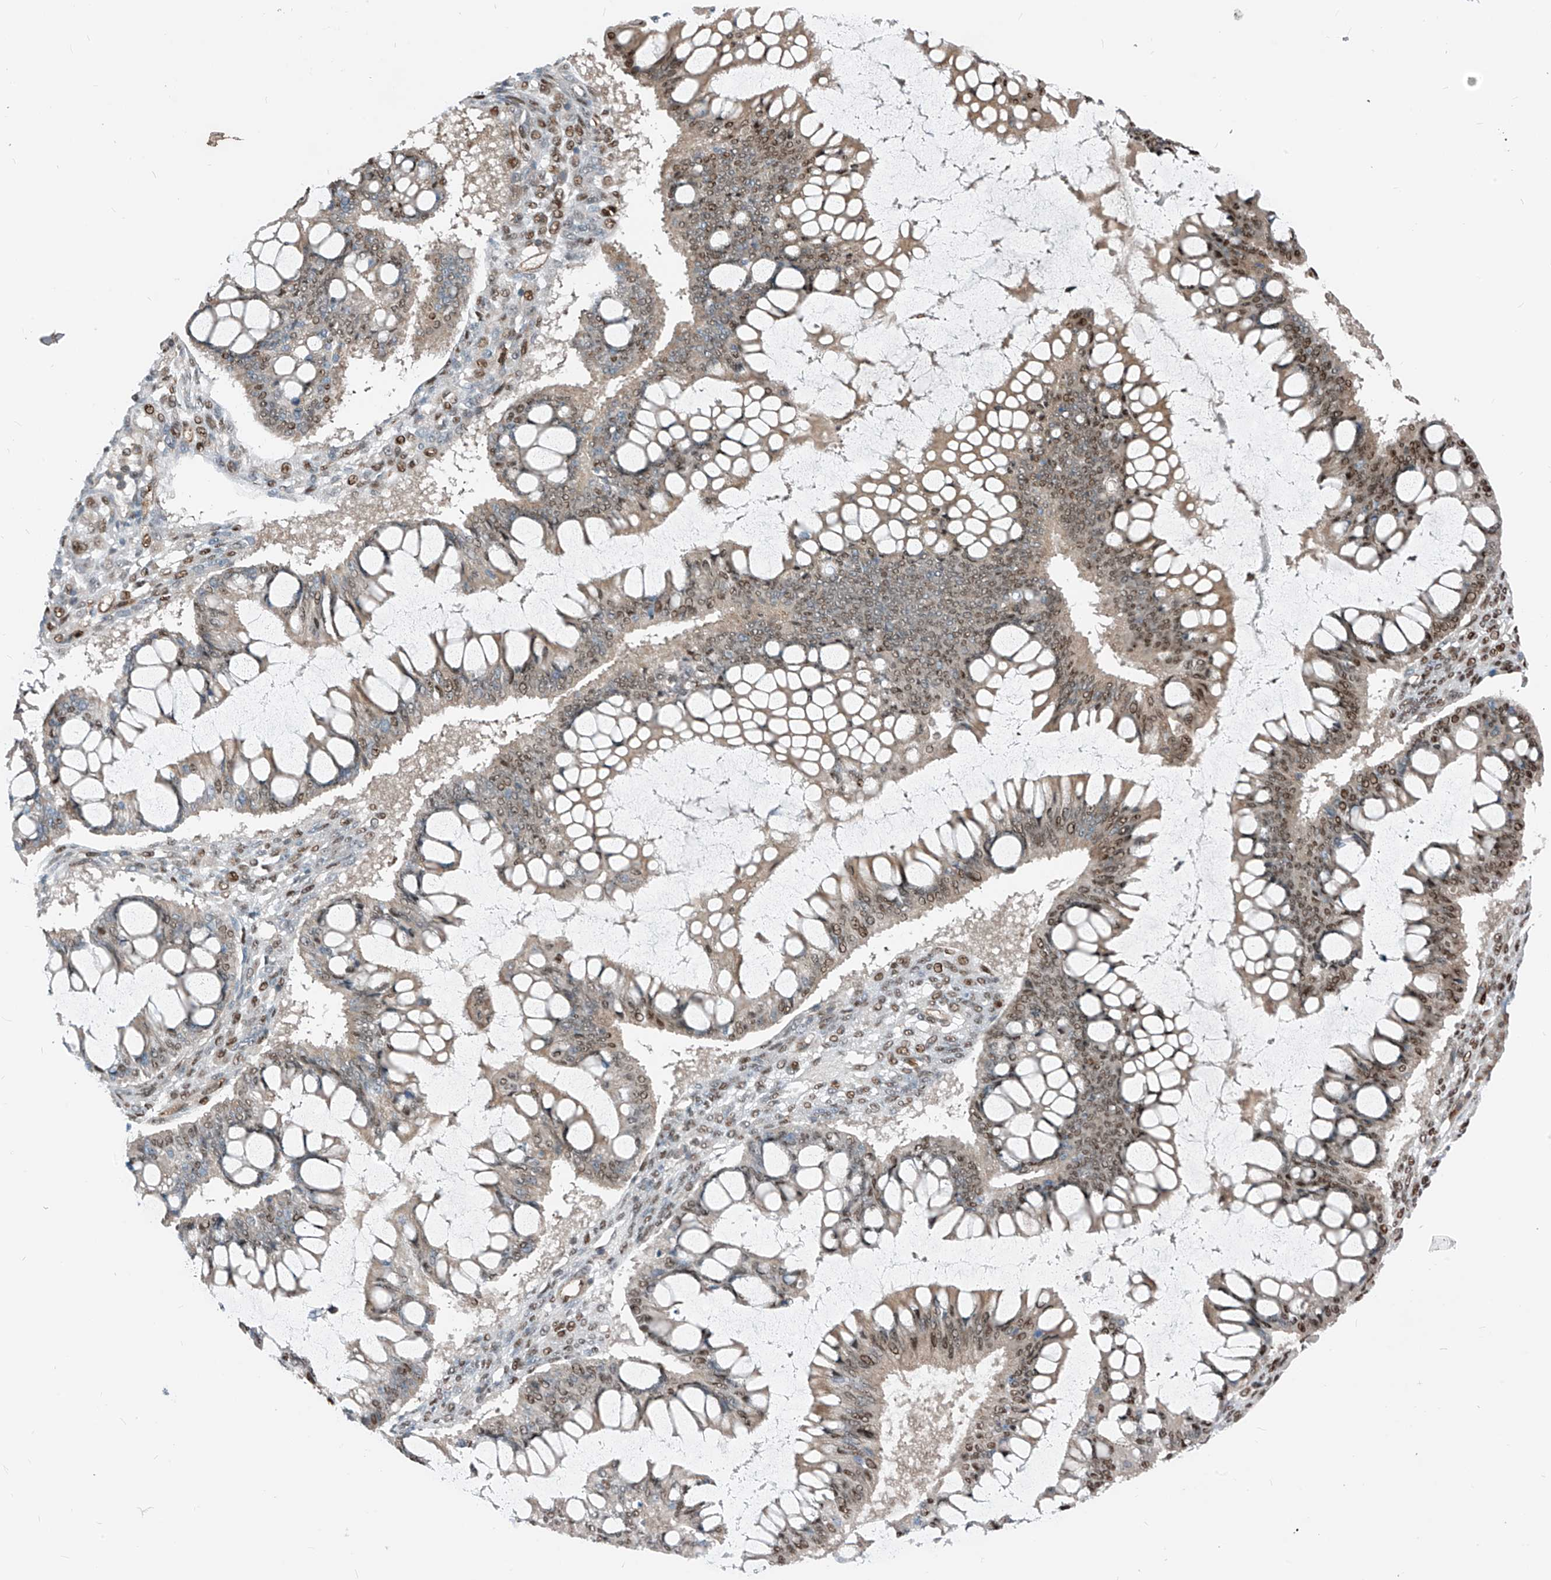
{"staining": {"intensity": "moderate", "quantity": "25%-75%", "location": "nuclear"}, "tissue": "ovarian cancer", "cell_type": "Tumor cells", "image_type": "cancer", "snomed": [{"axis": "morphology", "description": "Cystadenocarcinoma, mucinous, NOS"}, {"axis": "topography", "description": "Ovary"}], "caption": "Protein staining shows moderate nuclear staining in approximately 25%-75% of tumor cells in ovarian cancer (mucinous cystadenocarcinoma). (Stains: DAB in brown, nuclei in blue, Microscopy: brightfield microscopy at high magnification).", "gene": "RBP7", "patient": {"sex": "female", "age": 73}}